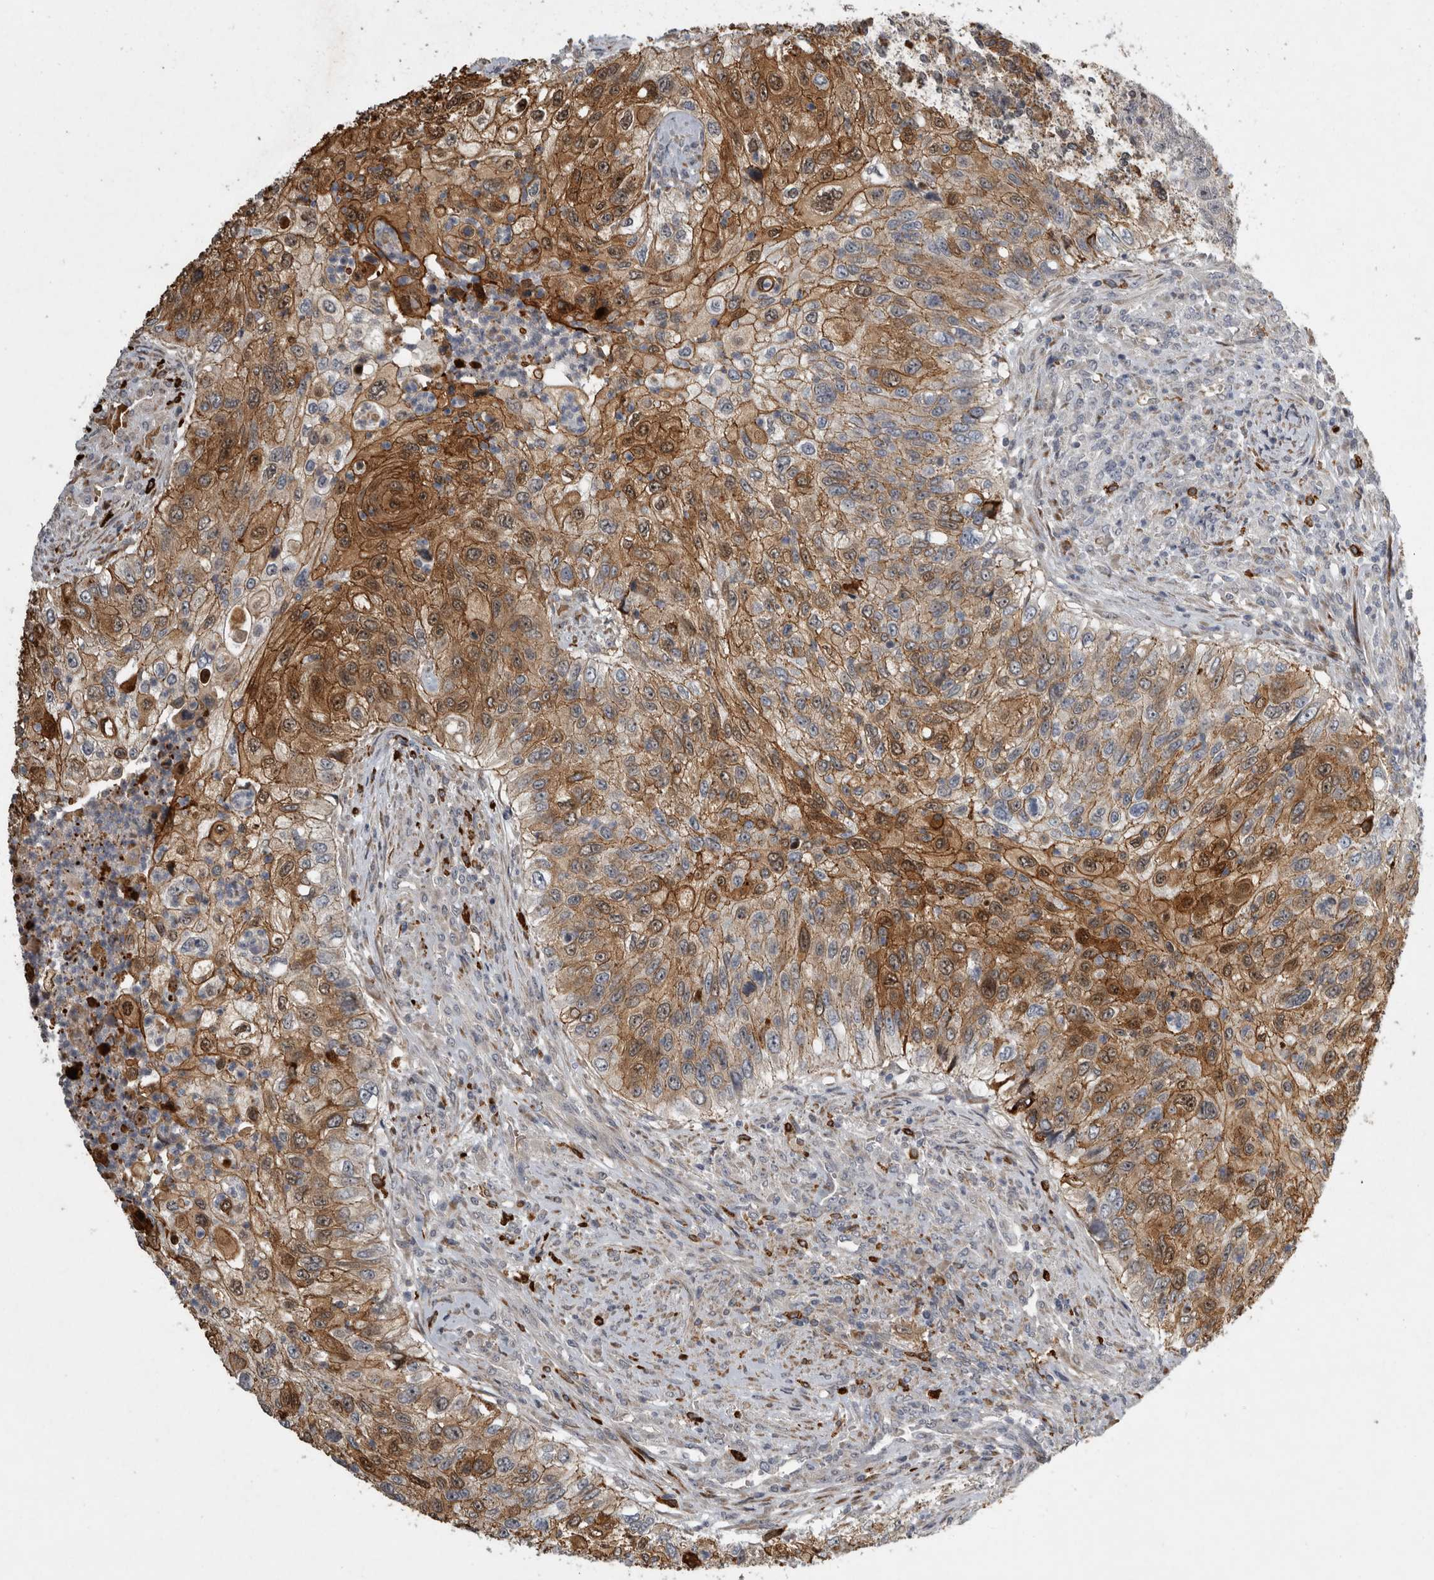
{"staining": {"intensity": "moderate", "quantity": ">75%", "location": "cytoplasmic/membranous"}, "tissue": "urothelial cancer", "cell_type": "Tumor cells", "image_type": "cancer", "snomed": [{"axis": "morphology", "description": "Urothelial carcinoma, High grade"}, {"axis": "topography", "description": "Urinary bladder"}], "caption": "Approximately >75% of tumor cells in urothelial cancer exhibit moderate cytoplasmic/membranous protein staining as visualized by brown immunohistochemical staining.", "gene": "MPDZ", "patient": {"sex": "female", "age": 60}}